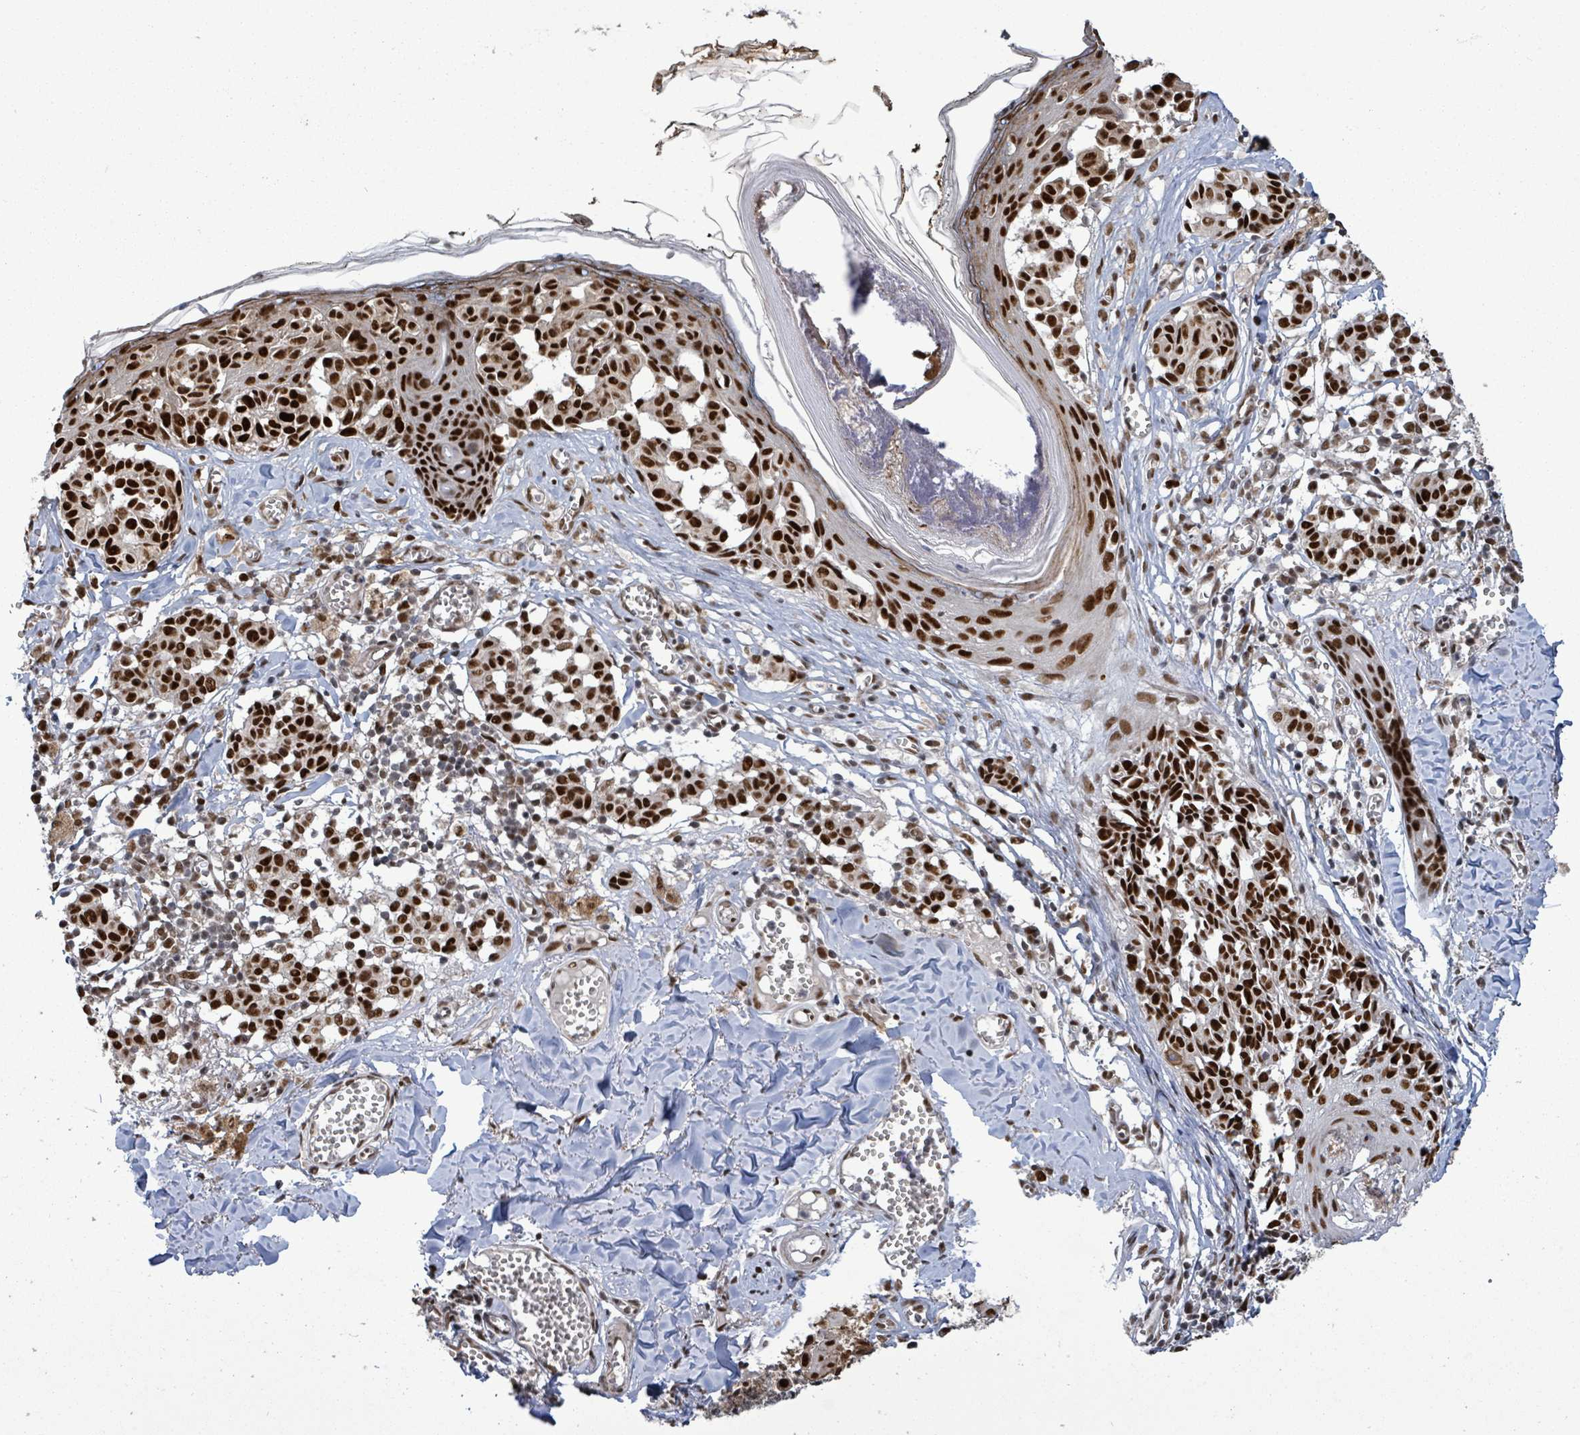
{"staining": {"intensity": "strong", "quantity": ">75%", "location": "nuclear"}, "tissue": "melanoma", "cell_type": "Tumor cells", "image_type": "cancer", "snomed": [{"axis": "morphology", "description": "Malignant melanoma, NOS"}, {"axis": "topography", "description": "Skin"}], "caption": "Protein expression analysis of human malignant melanoma reveals strong nuclear staining in approximately >75% of tumor cells. The protein of interest is stained brown, and the nuclei are stained in blue (DAB IHC with brightfield microscopy, high magnification).", "gene": "PATZ1", "patient": {"sex": "female", "age": 43}}